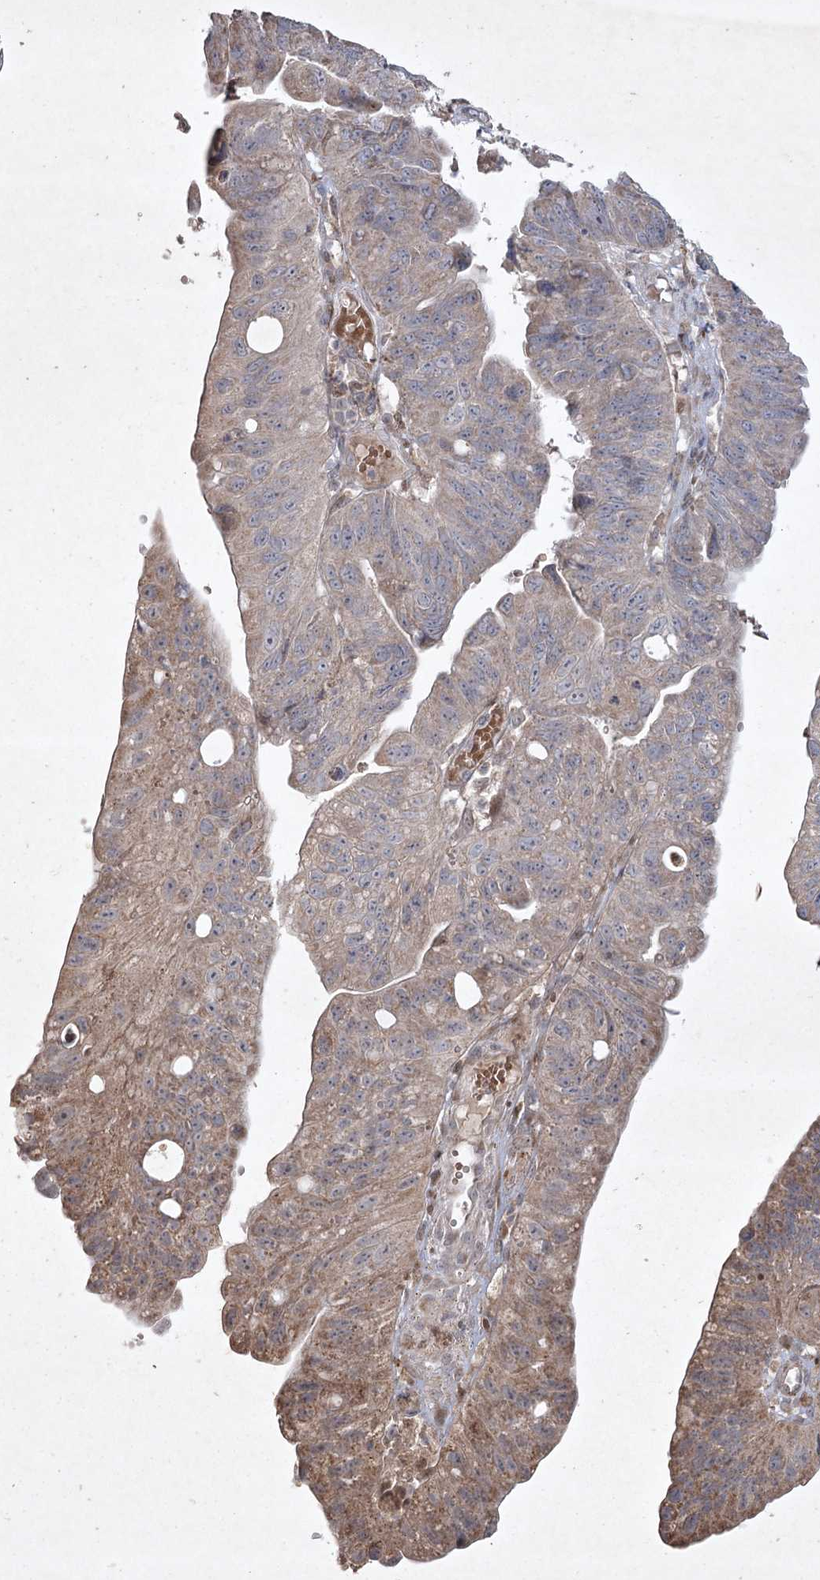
{"staining": {"intensity": "weak", "quantity": "25%-75%", "location": "cytoplasmic/membranous"}, "tissue": "stomach cancer", "cell_type": "Tumor cells", "image_type": "cancer", "snomed": [{"axis": "morphology", "description": "Adenocarcinoma, NOS"}, {"axis": "topography", "description": "Stomach"}], "caption": "Immunohistochemical staining of human stomach adenocarcinoma shows weak cytoplasmic/membranous protein positivity in approximately 25%-75% of tumor cells. (DAB (3,3'-diaminobenzidine) IHC, brown staining for protein, blue staining for nuclei).", "gene": "KBTBD4", "patient": {"sex": "male", "age": 59}}